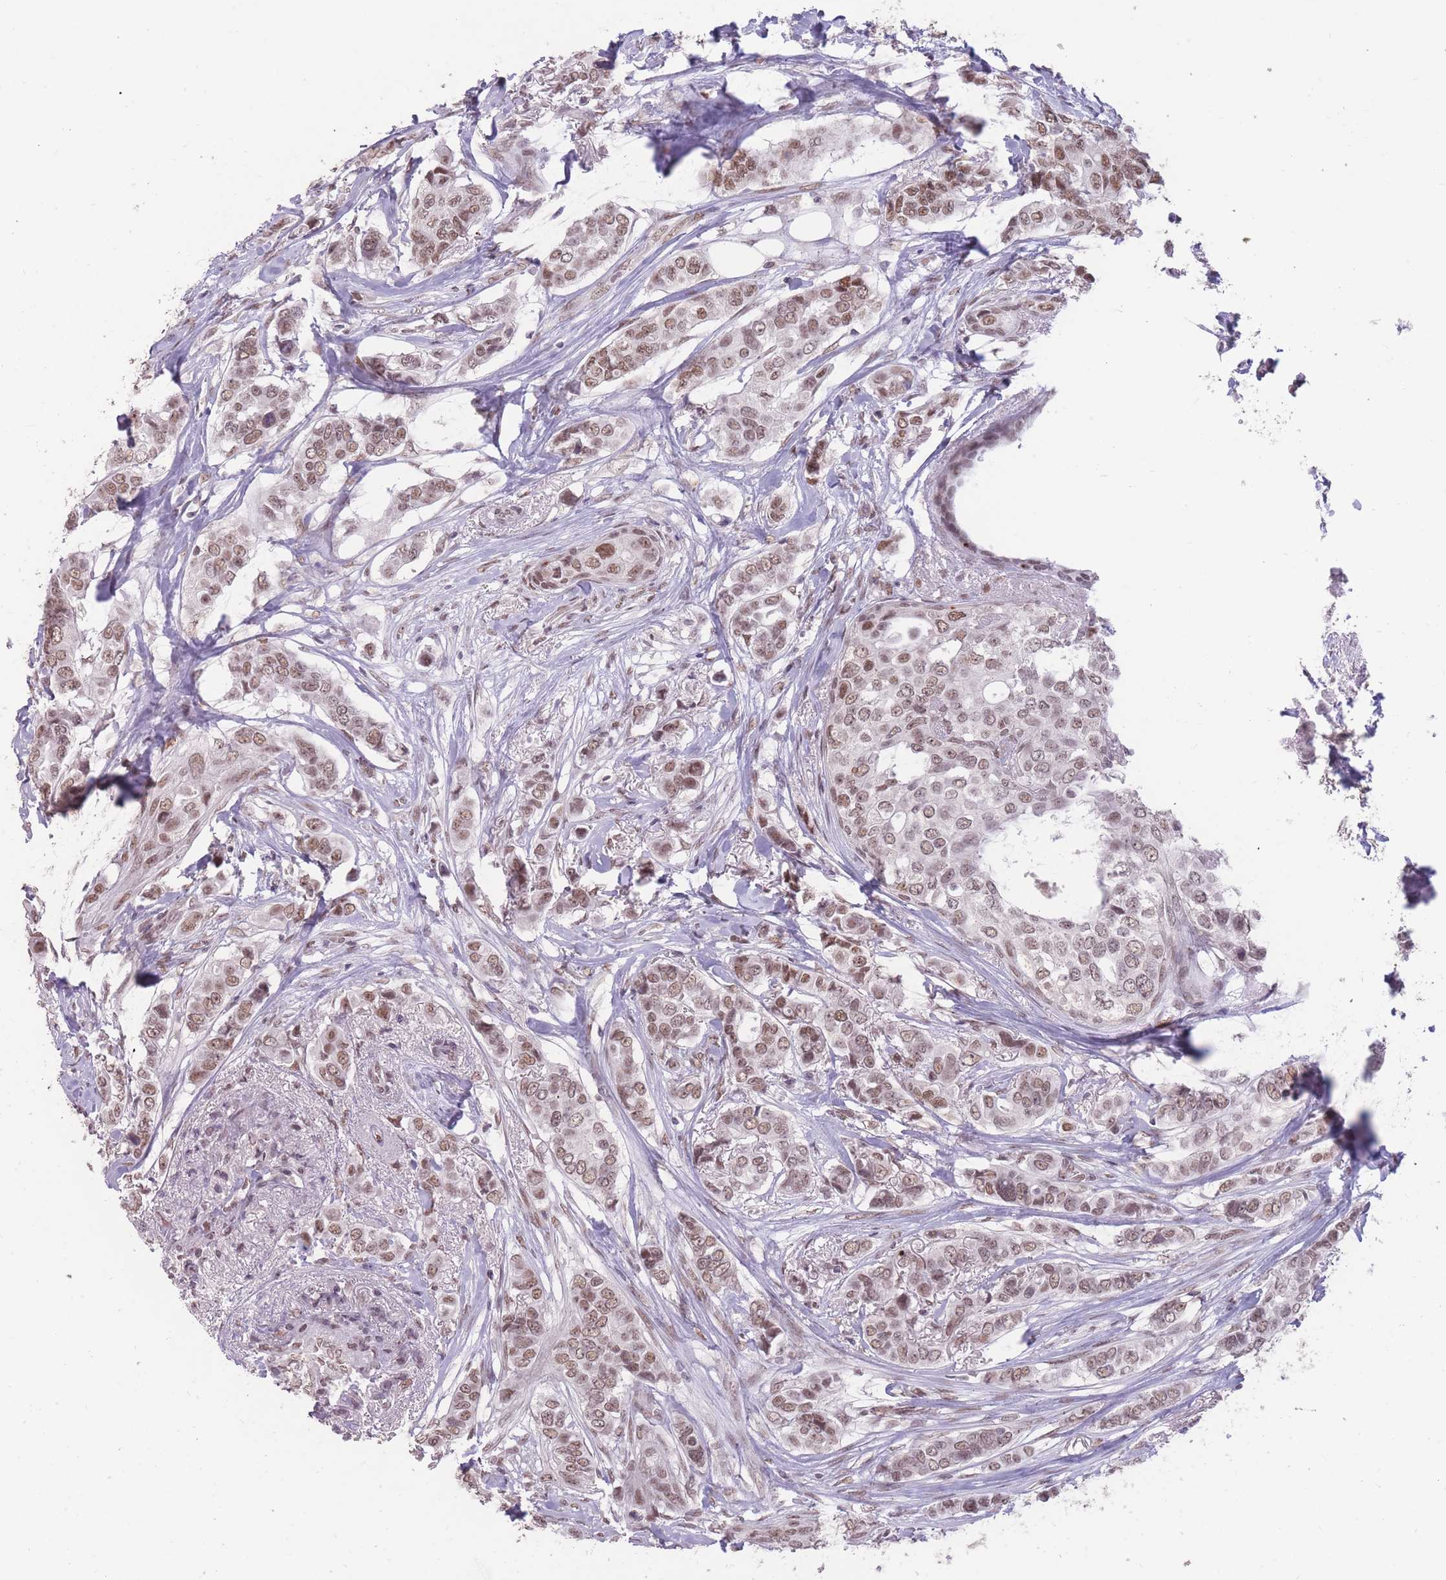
{"staining": {"intensity": "moderate", "quantity": ">75%", "location": "nuclear"}, "tissue": "breast cancer", "cell_type": "Tumor cells", "image_type": "cancer", "snomed": [{"axis": "morphology", "description": "Lobular carcinoma"}, {"axis": "topography", "description": "Breast"}], "caption": "Protein analysis of breast cancer (lobular carcinoma) tissue shows moderate nuclear positivity in about >75% of tumor cells.", "gene": "HNRNPUL1", "patient": {"sex": "female", "age": 51}}